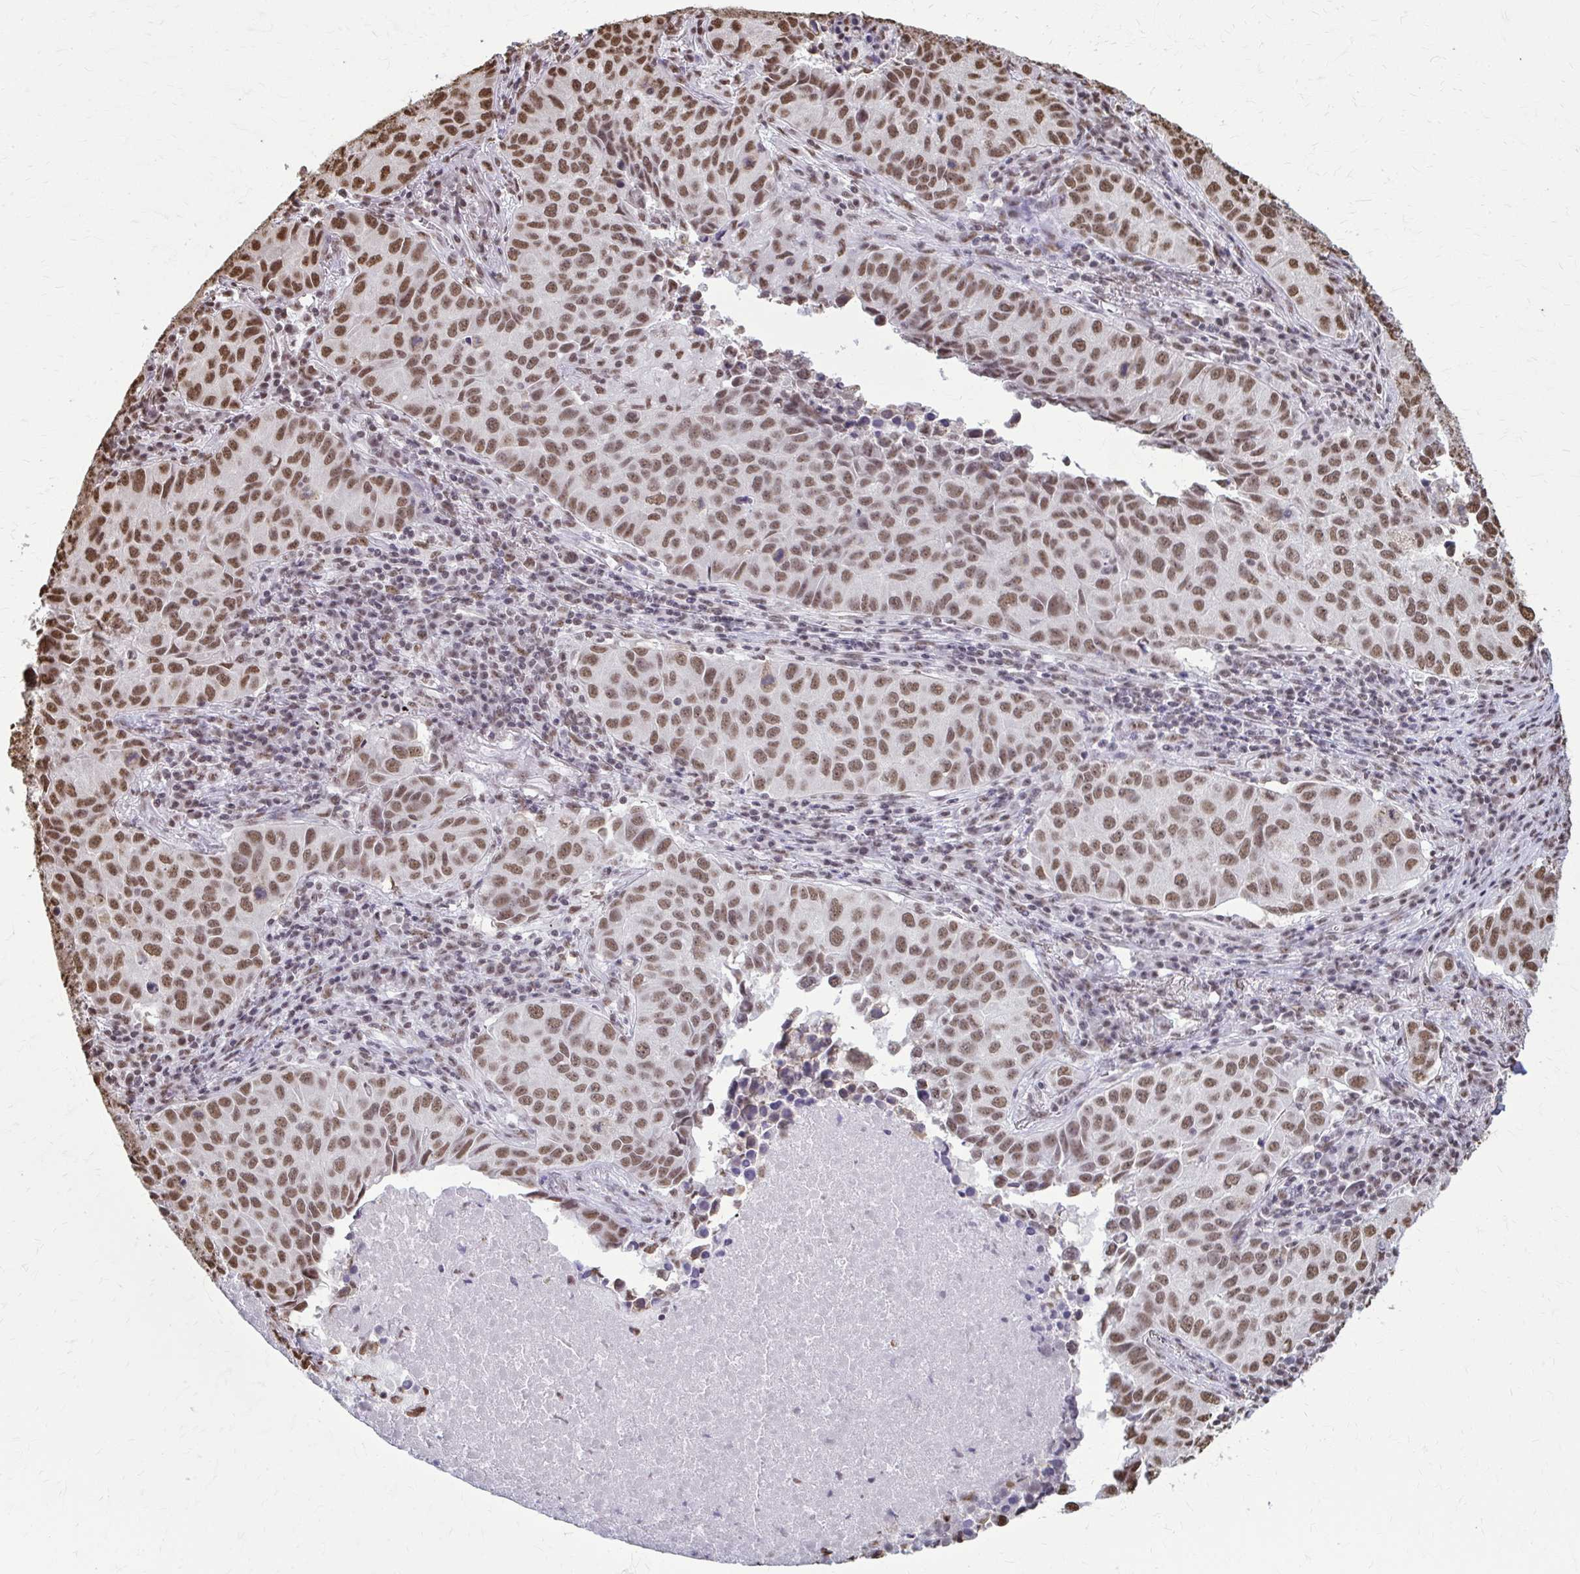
{"staining": {"intensity": "moderate", "quantity": ">75%", "location": "nuclear"}, "tissue": "lung cancer", "cell_type": "Tumor cells", "image_type": "cancer", "snomed": [{"axis": "morphology", "description": "Adenocarcinoma, NOS"}, {"axis": "topography", "description": "Lung"}], "caption": "Immunohistochemistry (IHC) of adenocarcinoma (lung) shows medium levels of moderate nuclear positivity in approximately >75% of tumor cells. The staining was performed using DAB (3,3'-diaminobenzidine) to visualize the protein expression in brown, while the nuclei were stained in blue with hematoxylin (Magnification: 20x).", "gene": "SNRPA", "patient": {"sex": "female", "age": 50}}